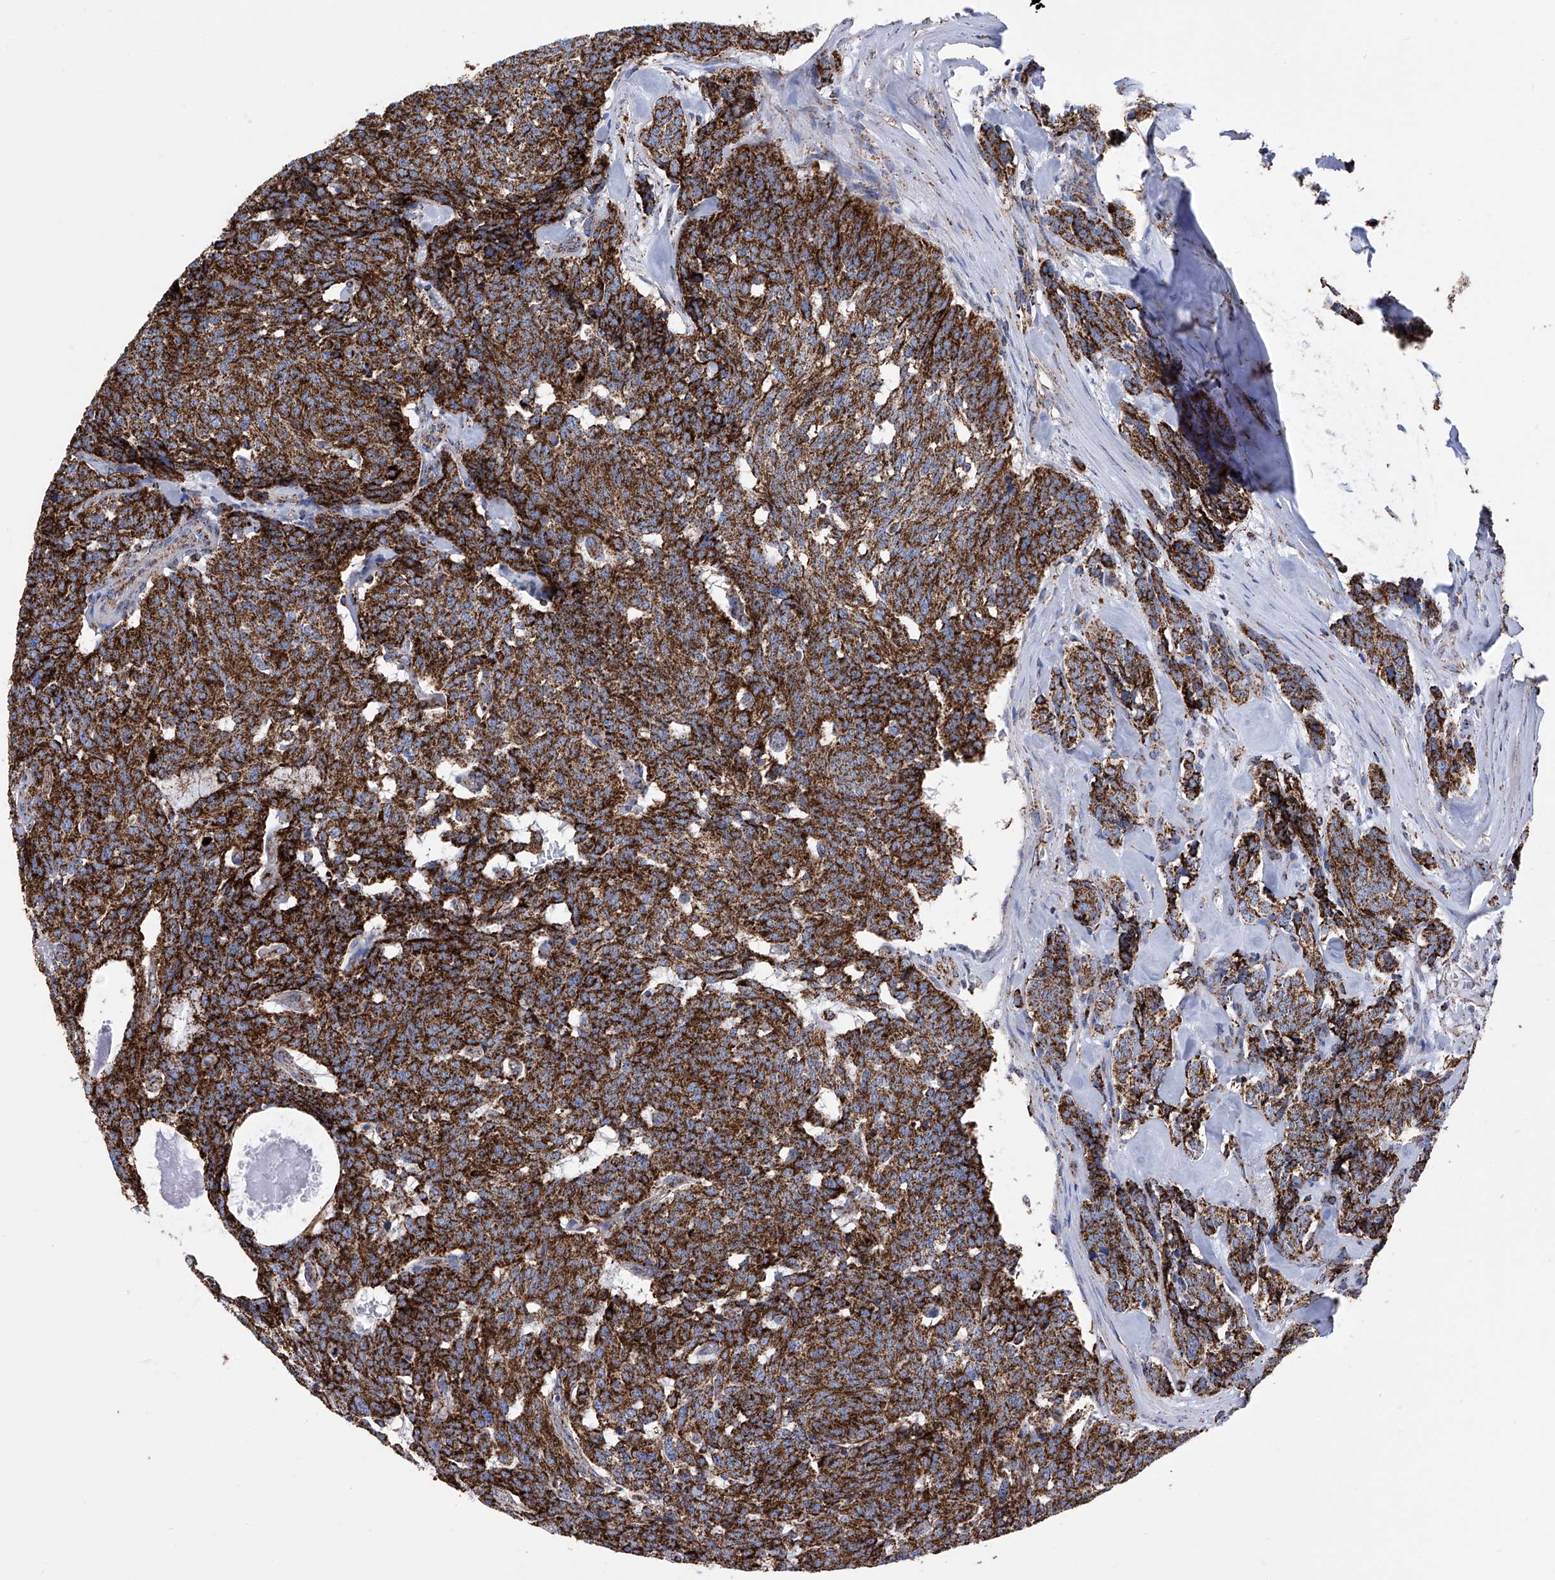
{"staining": {"intensity": "strong", "quantity": ">75%", "location": "cytoplasmic/membranous"}, "tissue": "carcinoid", "cell_type": "Tumor cells", "image_type": "cancer", "snomed": [{"axis": "morphology", "description": "Carcinoid, malignant, NOS"}, {"axis": "topography", "description": "Lung"}], "caption": "Tumor cells demonstrate strong cytoplasmic/membranous staining in approximately >75% of cells in carcinoid.", "gene": "ATP5PF", "patient": {"sex": "female", "age": 46}}